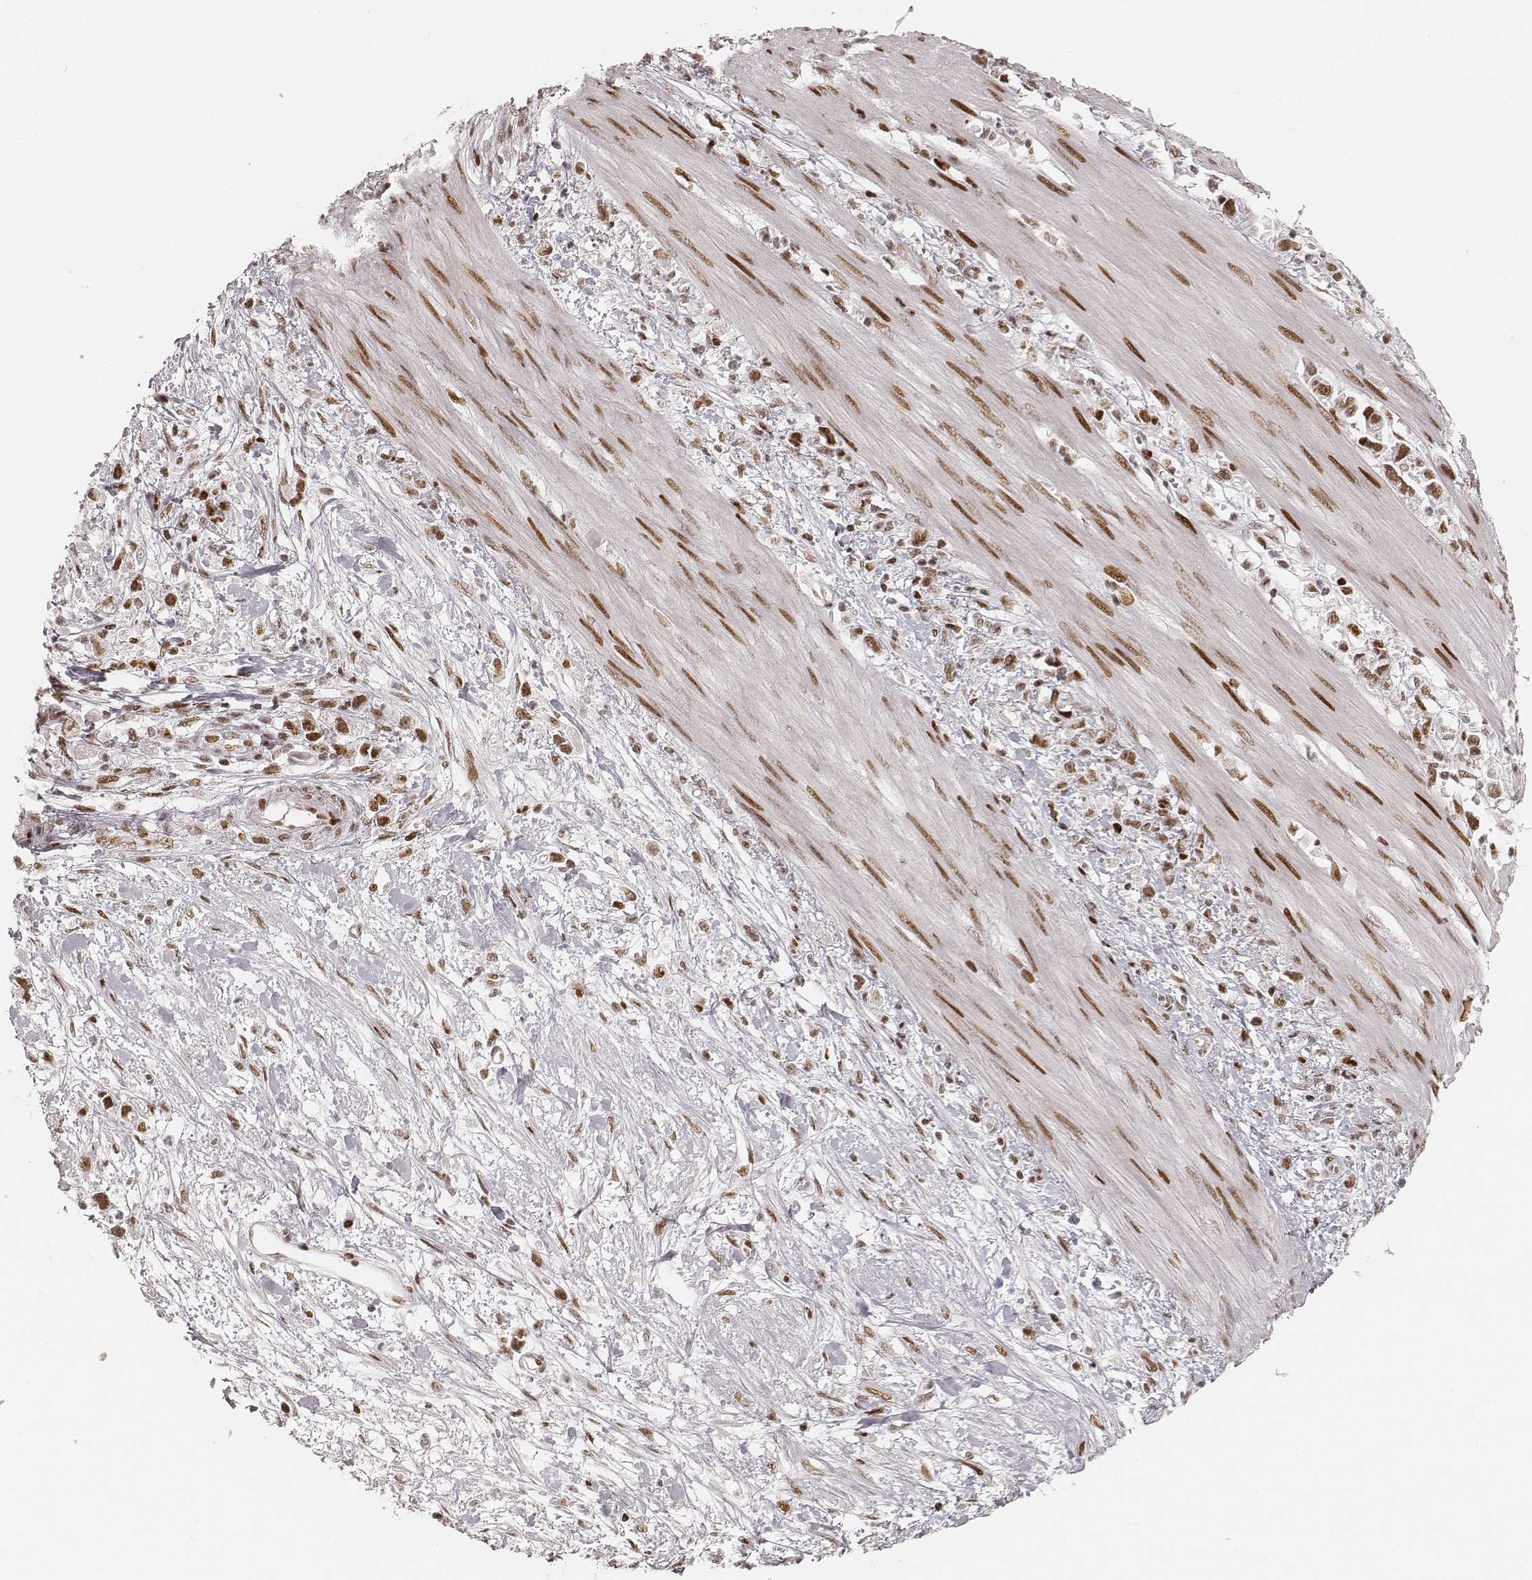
{"staining": {"intensity": "moderate", "quantity": ">75%", "location": "nuclear"}, "tissue": "stomach cancer", "cell_type": "Tumor cells", "image_type": "cancer", "snomed": [{"axis": "morphology", "description": "Adenocarcinoma, NOS"}, {"axis": "topography", "description": "Stomach"}], "caption": "This is a photomicrograph of IHC staining of adenocarcinoma (stomach), which shows moderate positivity in the nuclear of tumor cells.", "gene": "HNRNPC", "patient": {"sex": "female", "age": 59}}